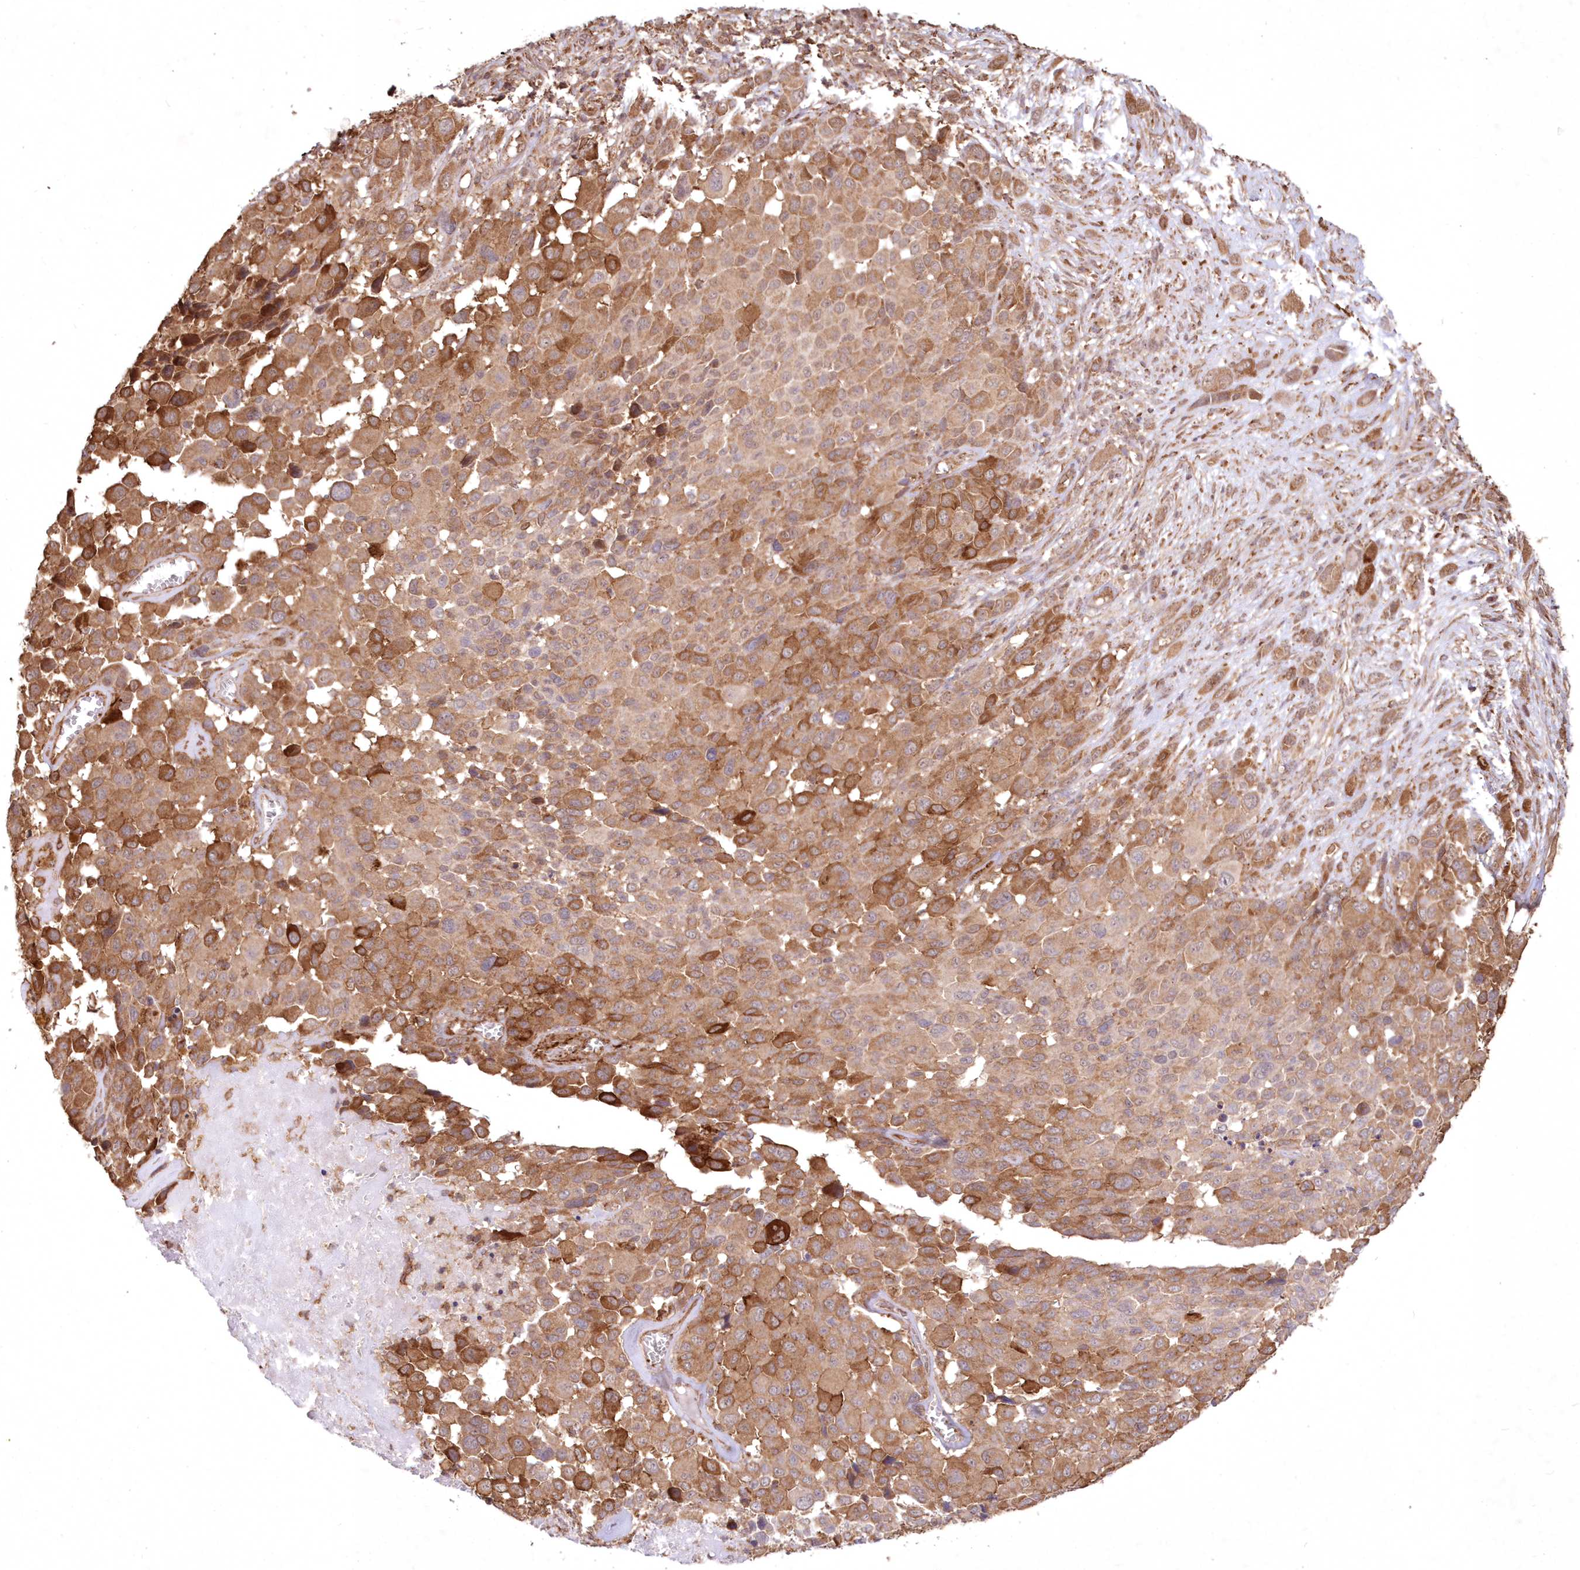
{"staining": {"intensity": "moderate", "quantity": ">75%", "location": "cytoplasmic/membranous"}, "tissue": "melanoma", "cell_type": "Tumor cells", "image_type": "cancer", "snomed": [{"axis": "morphology", "description": "Malignant melanoma, NOS"}, {"axis": "topography", "description": "Skin of trunk"}], "caption": "Immunohistochemistry image of human malignant melanoma stained for a protein (brown), which displays medium levels of moderate cytoplasmic/membranous expression in about >75% of tumor cells.", "gene": "TMEM139", "patient": {"sex": "male", "age": 71}}